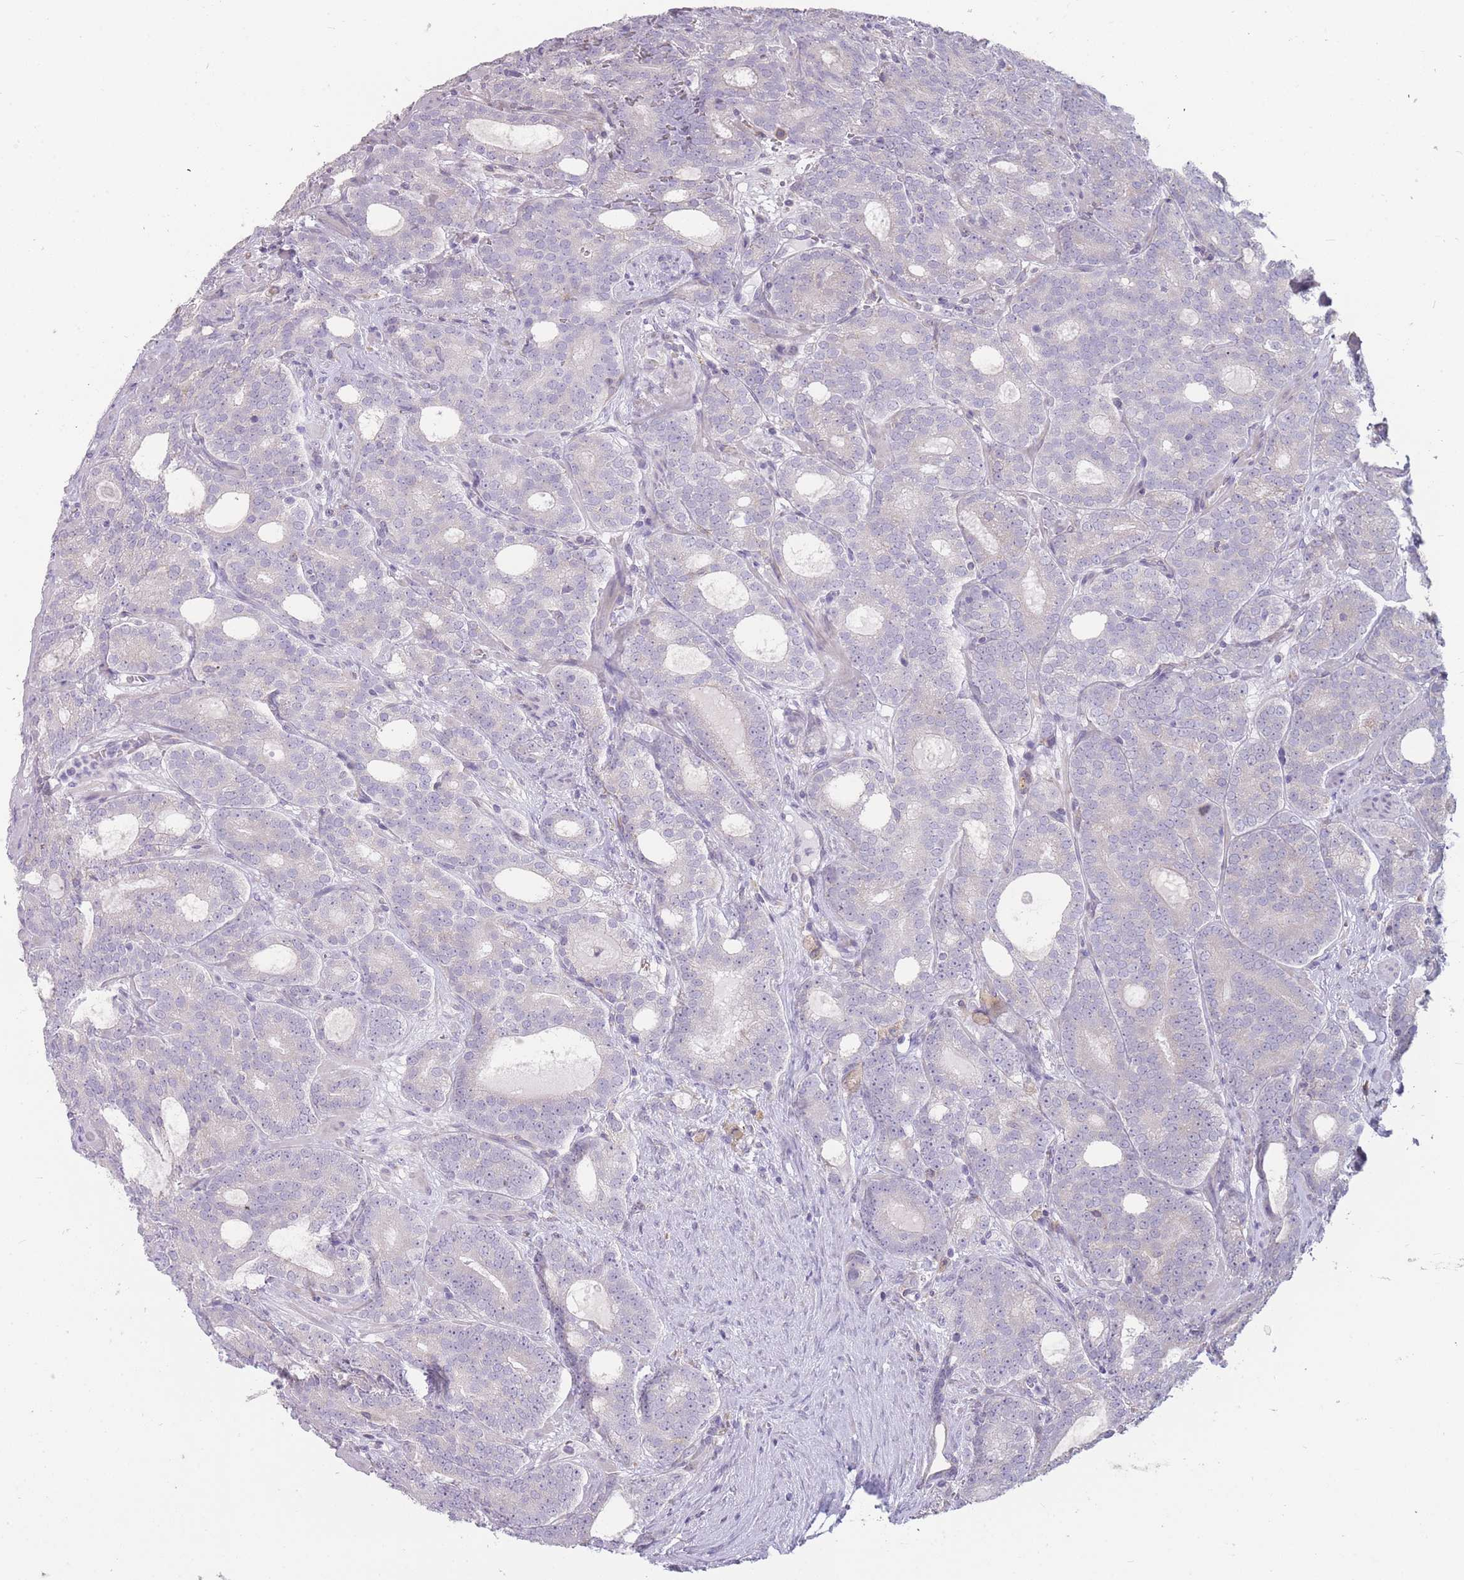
{"staining": {"intensity": "negative", "quantity": "none", "location": "none"}, "tissue": "prostate cancer", "cell_type": "Tumor cells", "image_type": "cancer", "snomed": [{"axis": "morphology", "description": "Adenocarcinoma, High grade"}, {"axis": "topography", "description": "Prostate"}], "caption": "Immunohistochemistry (IHC) photomicrograph of human prostate cancer (adenocarcinoma (high-grade)) stained for a protein (brown), which reveals no expression in tumor cells. Brightfield microscopy of immunohistochemistry stained with DAB (3,3'-diaminobenzidine) (brown) and hematoxylin (blue), captured at high magnification.", "gene": "TRAPPC5", "patient": {"sex": "male", "age": 64}}